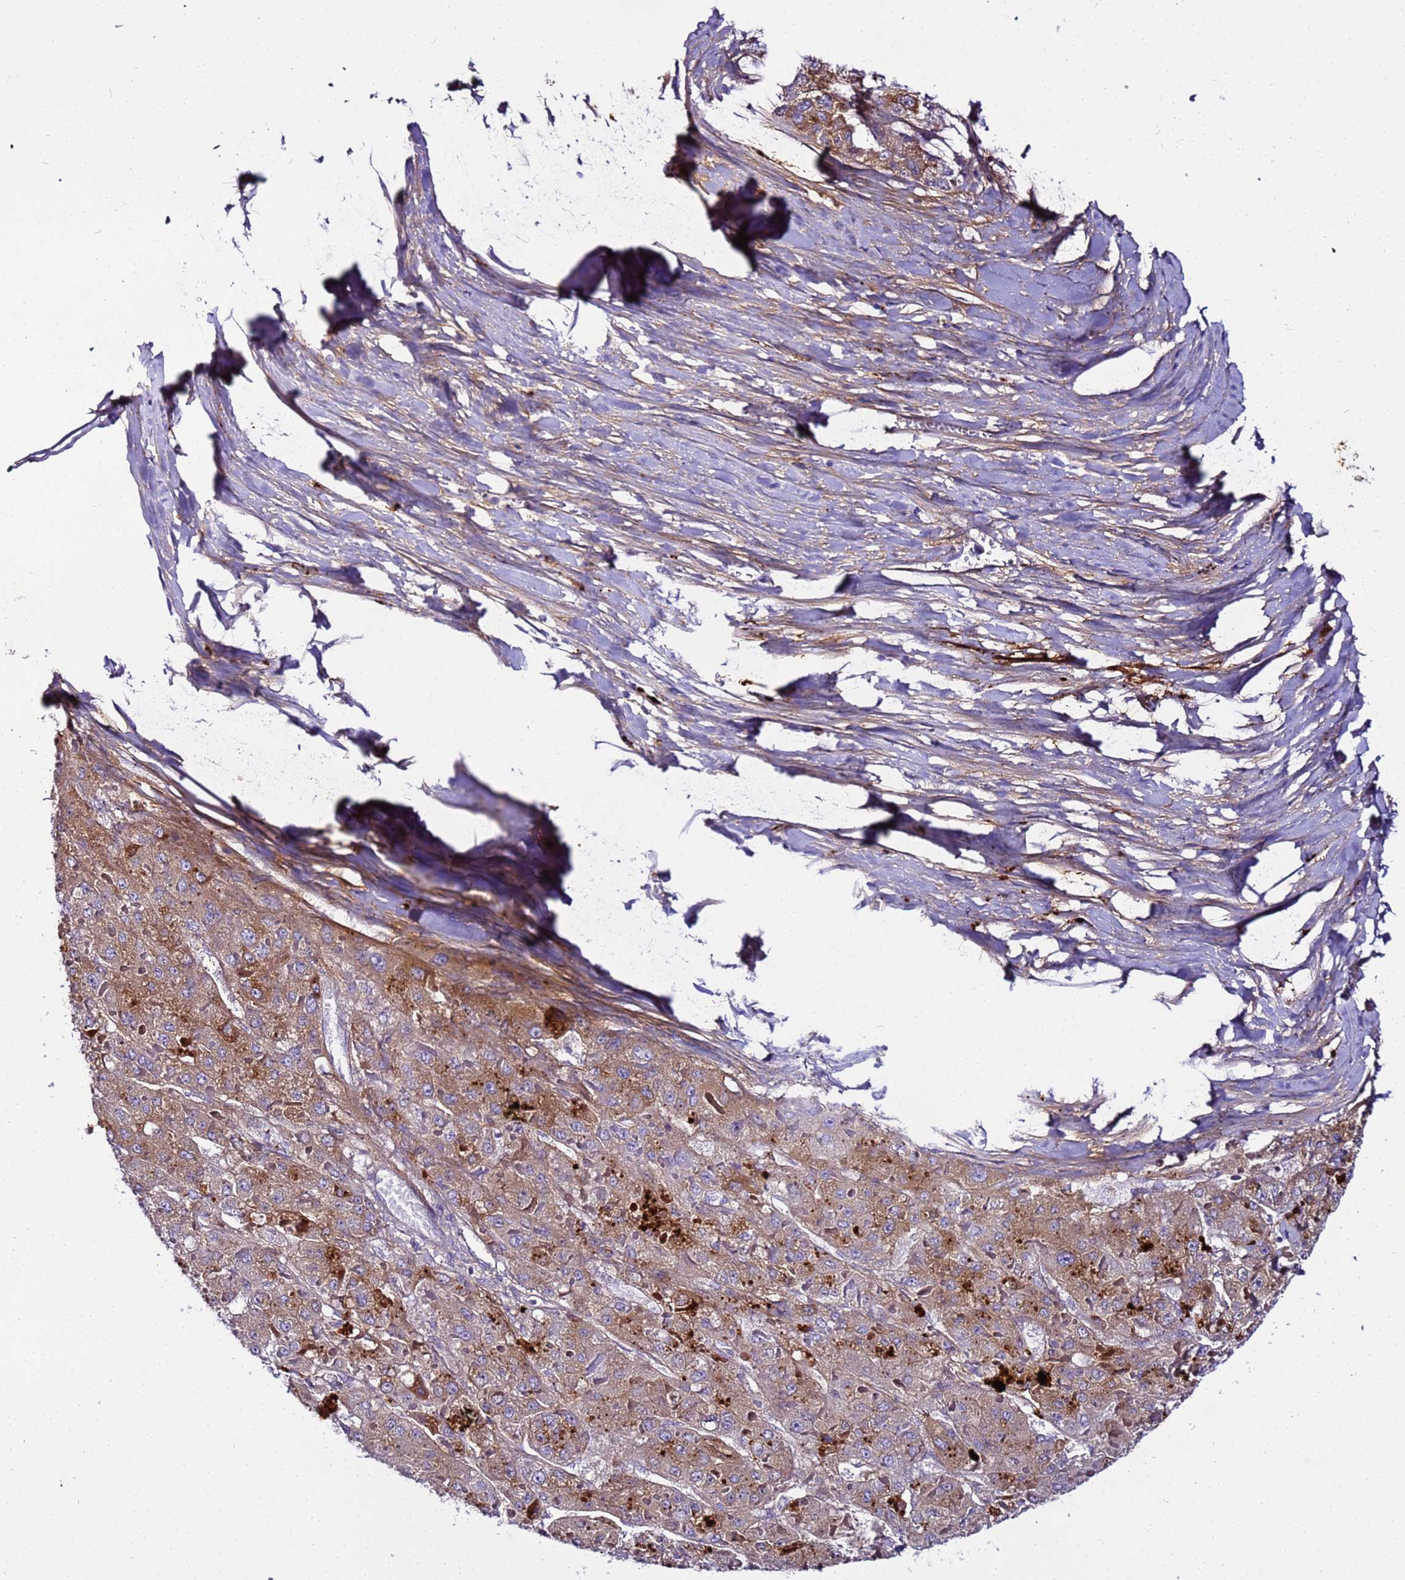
{"staining": {"intensity": "moderate", "quantity": "25%-75%", "location": "cytoplasmic/membranous"}, "tissue": "liver cancer", "cell_type": "Tumor cells", "image_type": "cancer", "snomed": [{"axis": "morphology", "description": "Carcinoma, Hepatocellular, NOS"}, {"axis": "topography", "description": "Liver"}], "caption": "Hepatocellular carcinoma (liver) was stained to show a protein in brown. There is medium levels of moderate cytoplasmic/membranous staining in about 25%-75% of tumor cells. (Stains: DAB (3,3'-diaminobenzidine) in brown, nuclei in blue, Microscopy: brightfield microscopy at high magnification).", "gene": "CFHR2", "patient": {"sex": "female", "age": 73}}